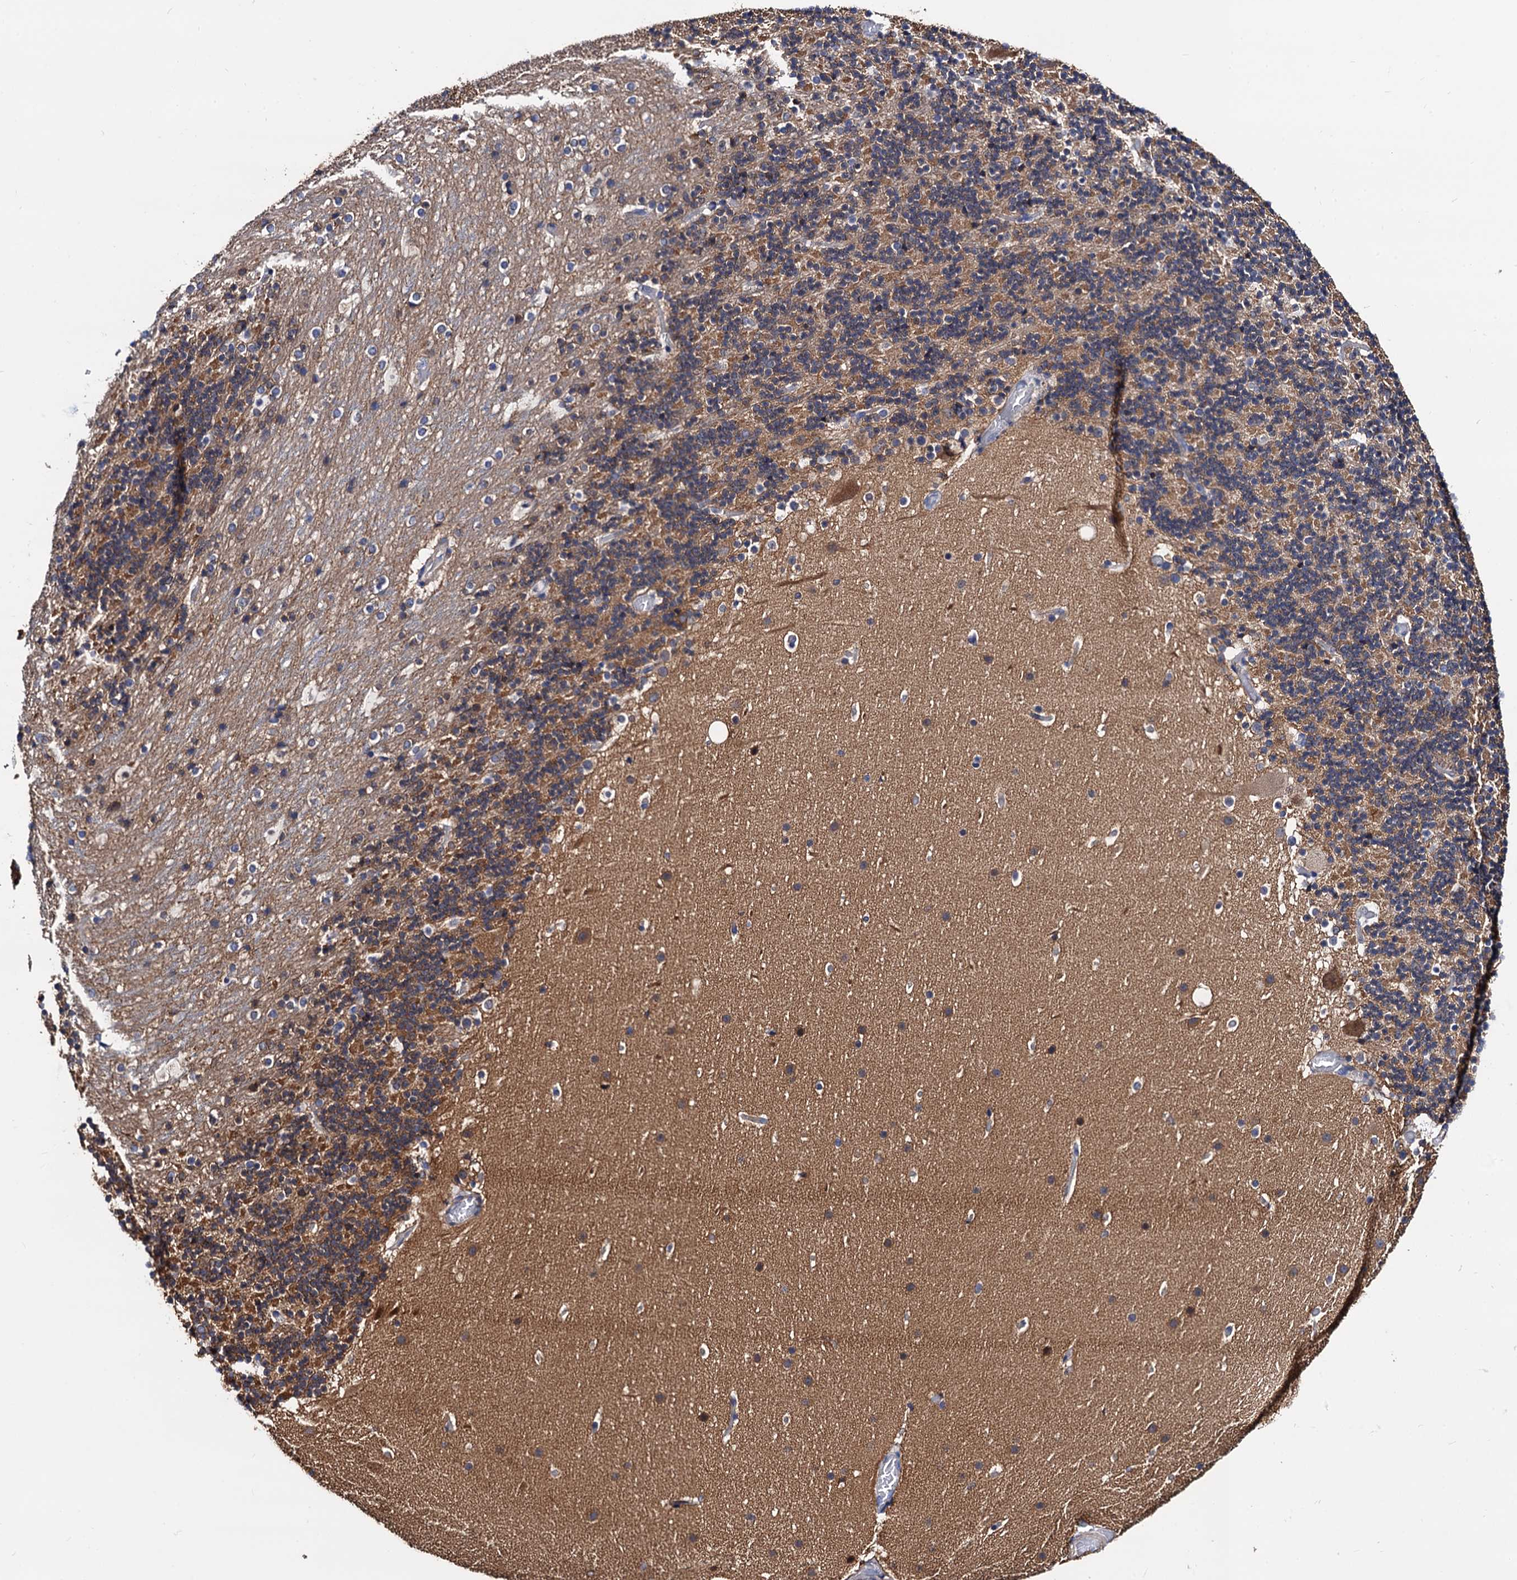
{"staining": {"intensity": "moderate", "quantity": "25%-75%", "location": "cytoplasmic/membranous"}, "tissue": "cerebellum", "cell_type": "Cells in granular layer", "image_type": "normal", "snomed": [{"axis": "morphology", "description": "Normal tissue, NOS"}, {"axis": "topography", "description": "Cerebellum"}], "caption": "Immunohistochemistry (IHC) histopathology image of unremarkable cerebellum stained for a protein (brown), which shows medium levels of moderate cytoplasmic/membranous staining in approximately 25%-75% of cells in granular layer.", "gene": "ZDHHC18", "patient": {"sex": "male", "age": 57}}